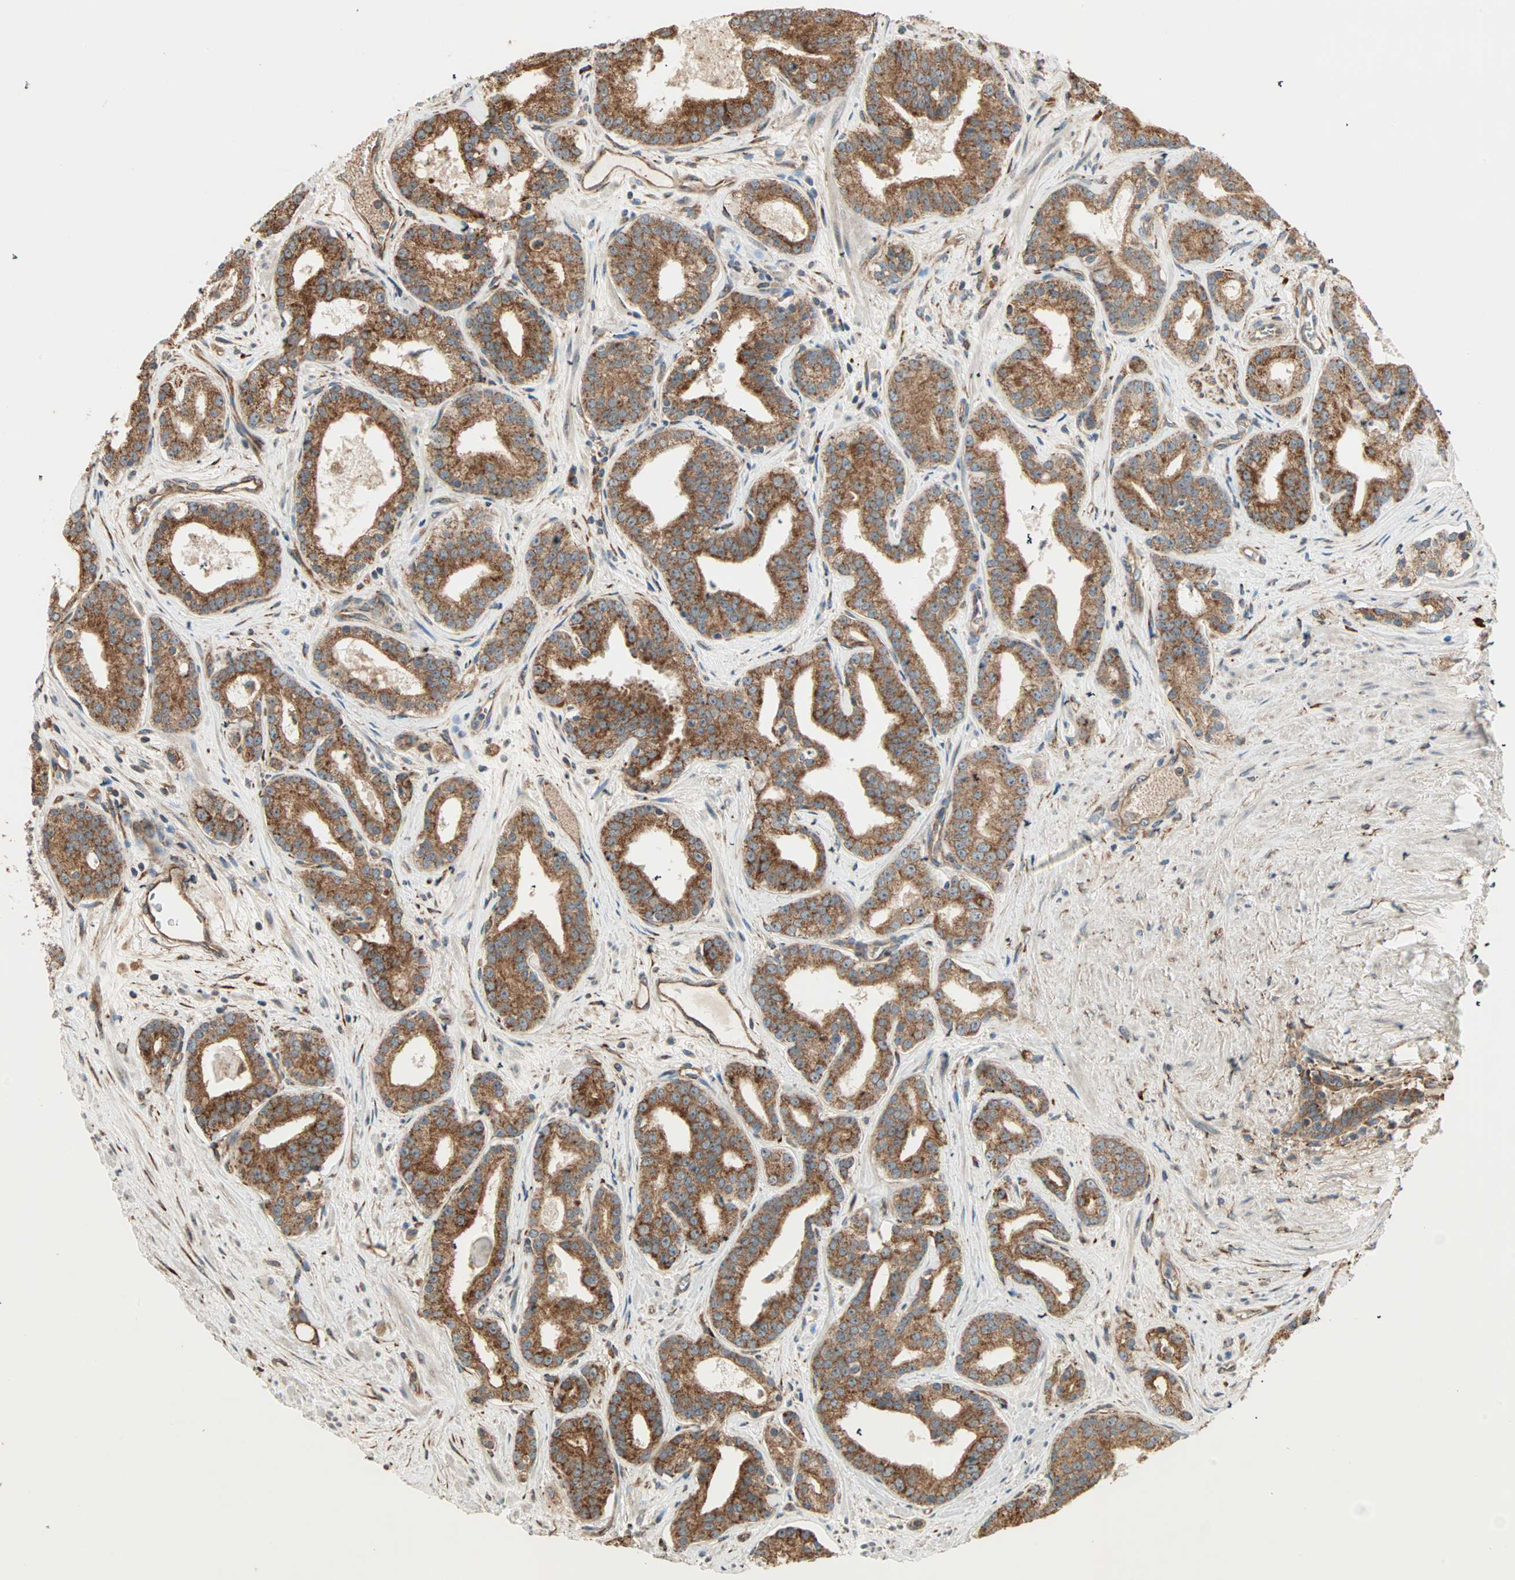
{"staining": {"intensity": "strong", "quantity": ">75%", "location": "cytoplasmic/membranous"}, "tissue": "prostate cancer", "cell_type": "Tumor cells", "image_type": "cancer", "snomed": [{"axis": "morphology", "description": "Adenocarcinoma, Low grade"}, {"axis": "topography", "description": "Prostate"}], "caption": "This histopathology image demonstrates prostate cancer (adenocarcinoma (low-grade)) stained with IHC to label a protein in brown. The cytoplasmic/membranous of tumor cells show strong positivity for the protein. Nuclei are counter-stained blue.", "gene": "P4HA1", "patient": {"sex": "male", "age": 63}}